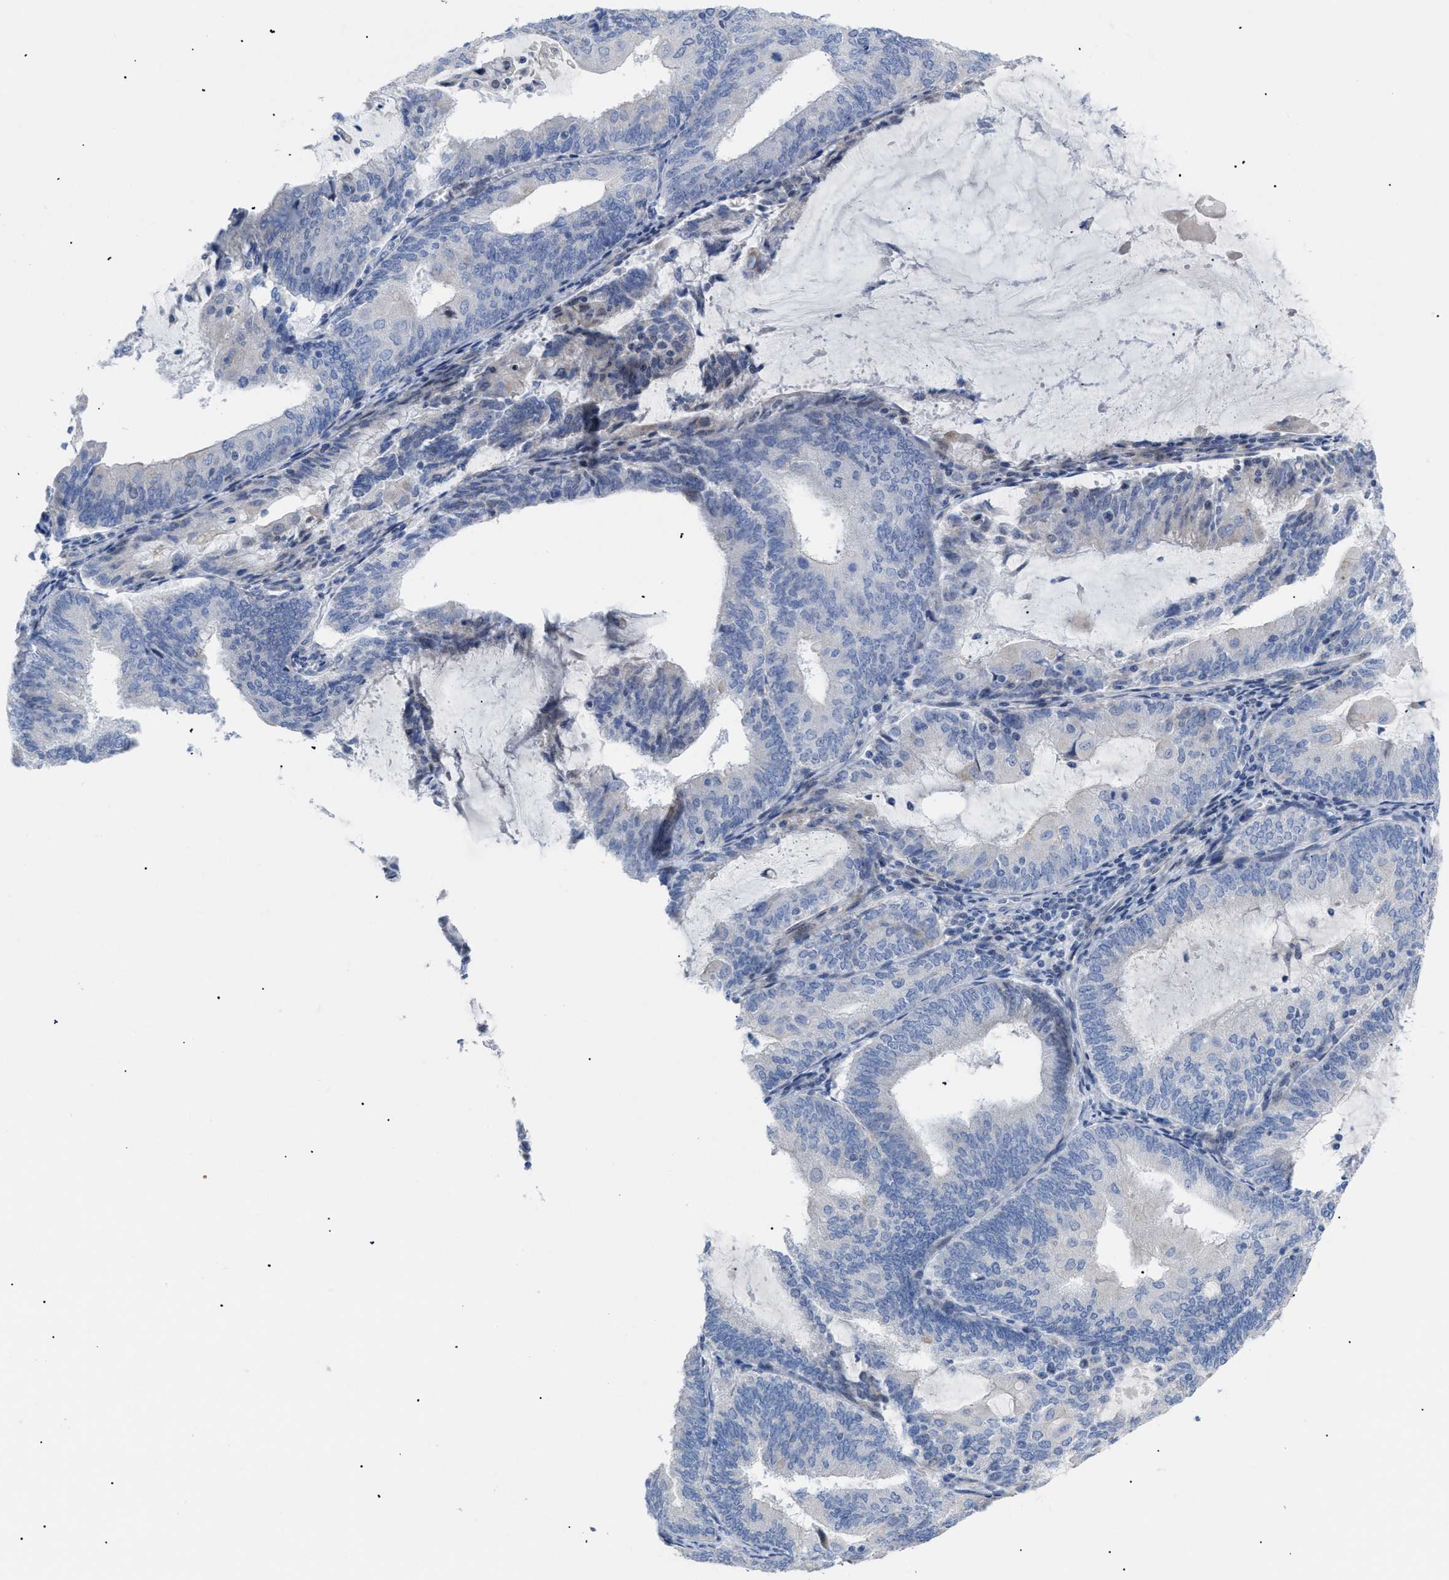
{"staining": {"intensity": "negative", "quantity": "none", "location": "none"}, "tissue": "endometrial cancer", "cell_type": "Tumor cells", "image_type": "cancer", "snomed": [{"axis": "morphology", "description": "Adenocarcinoma, NOS"}, {"axis": "topography", "description": "Endometrium"}], "caption": "IHC of endometrial adenocarcinoma exhibits no positivity in tumor cells.", "gene": "CAV3", "patient": {"sex": "female", "age": 81}}